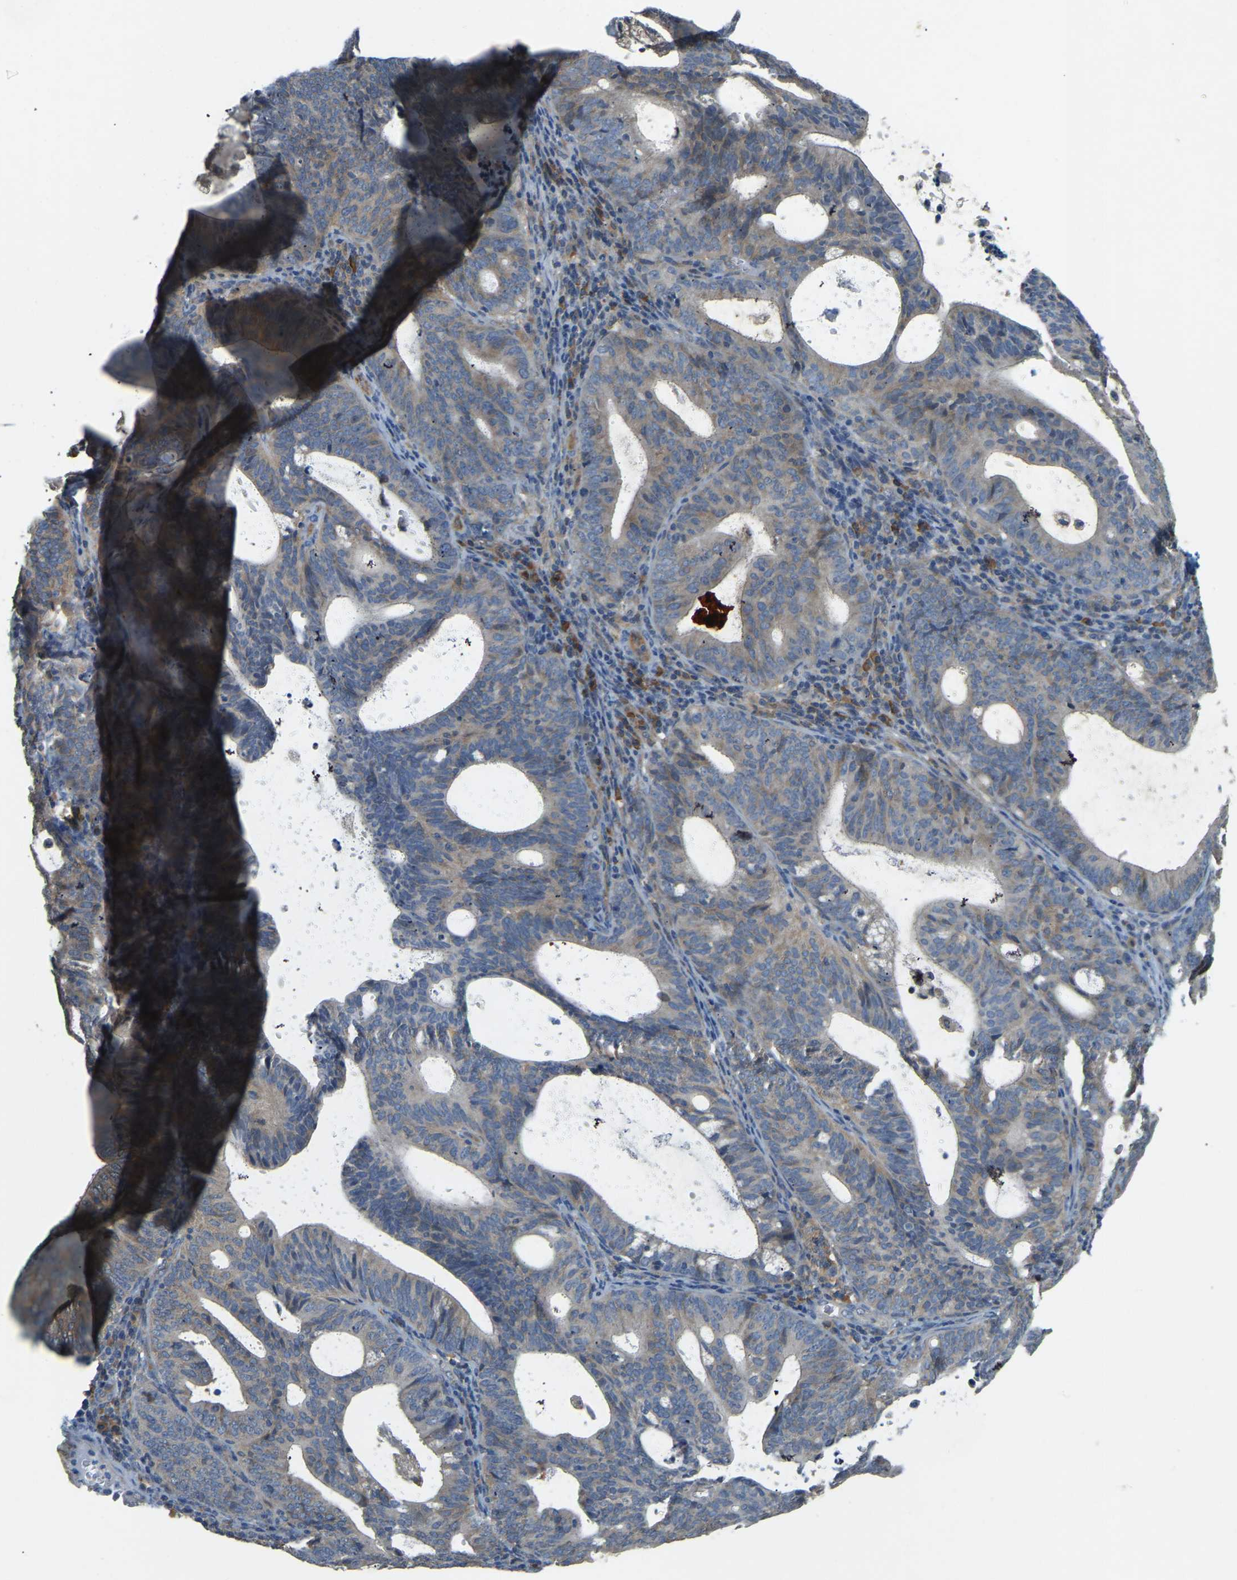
{"staining": {"intensity": "weak", "quantity": "25%-75%", "location": "cytoplasmic/membranous"}, "tissue": "endometrial cancer", "cell_type": "Tumor cells", "image_type": "cancer", "snomed": [{"axis": "morphology", "description": "Adenocarcinoma, NOS"}, {"axis": "topography", "description": "Uterus"}], "caption": "Immunohistochemistry (IHC) (DAB) staining of human adenocarcinoma (endometrial) demonstrates weak cytoplasmic/membranous protein positivity in approximately 25%-75% of tumor cells.", "gene": "CFLAR", "patient": {"sex": "female", "age": 83}}